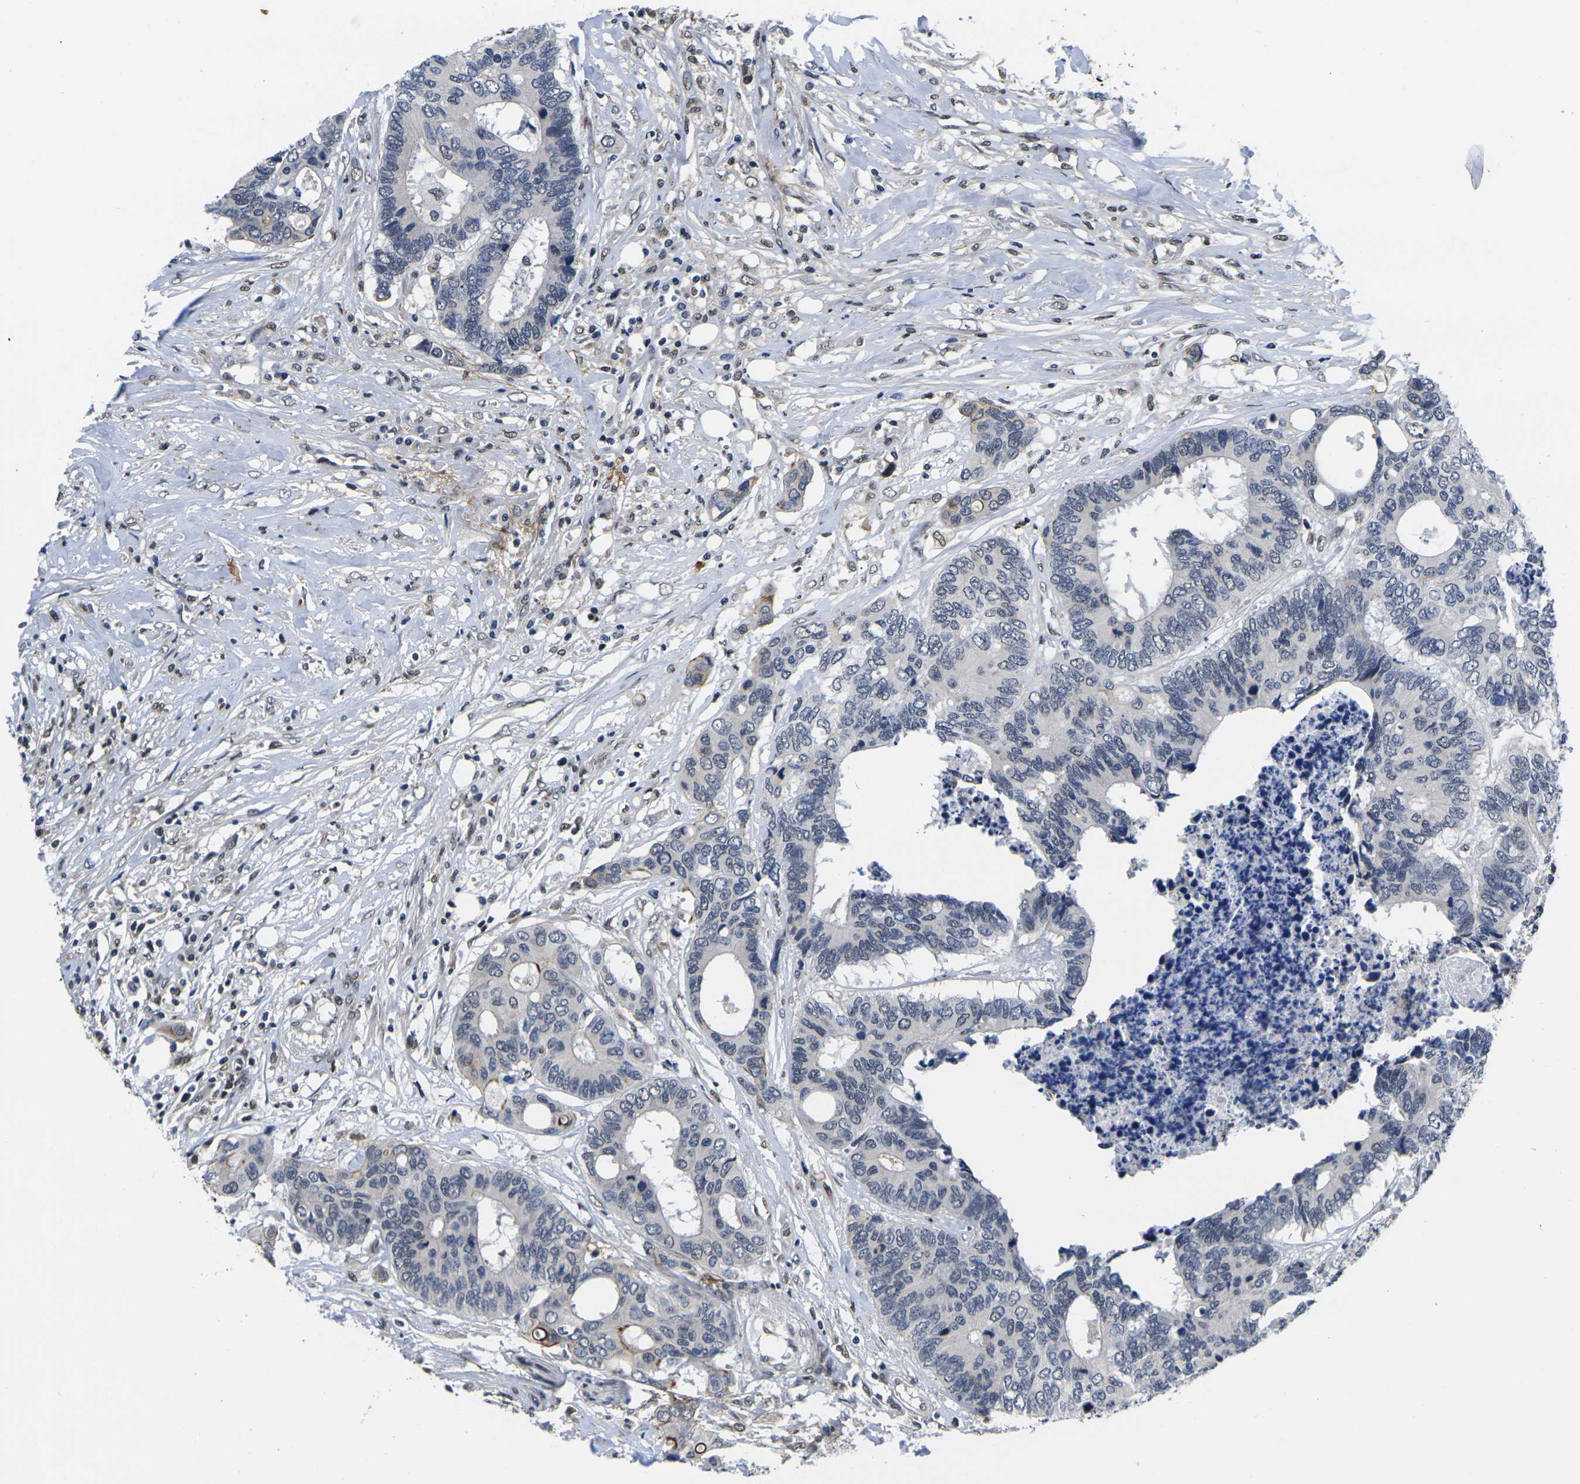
{"staining": {"intensity": "negative", "quantity": "none", "location": "none"}, "tissue": "colorectal cancer", "cell_type": "Tumor cells", "image_type": "cancer", "snomed": [{"axis": "morphology", "description": "Adenocarcinoma, NOS"}, {"axis": "topography", "description": "Rectum"}], "caption": "An IHC image of colorectal adenocarcinoma is shown. There is no staining in tumor cells of colorectal adenocarcinoma.", "gene": "RBM7", "patient": {"sex": "male", "age": 55}}